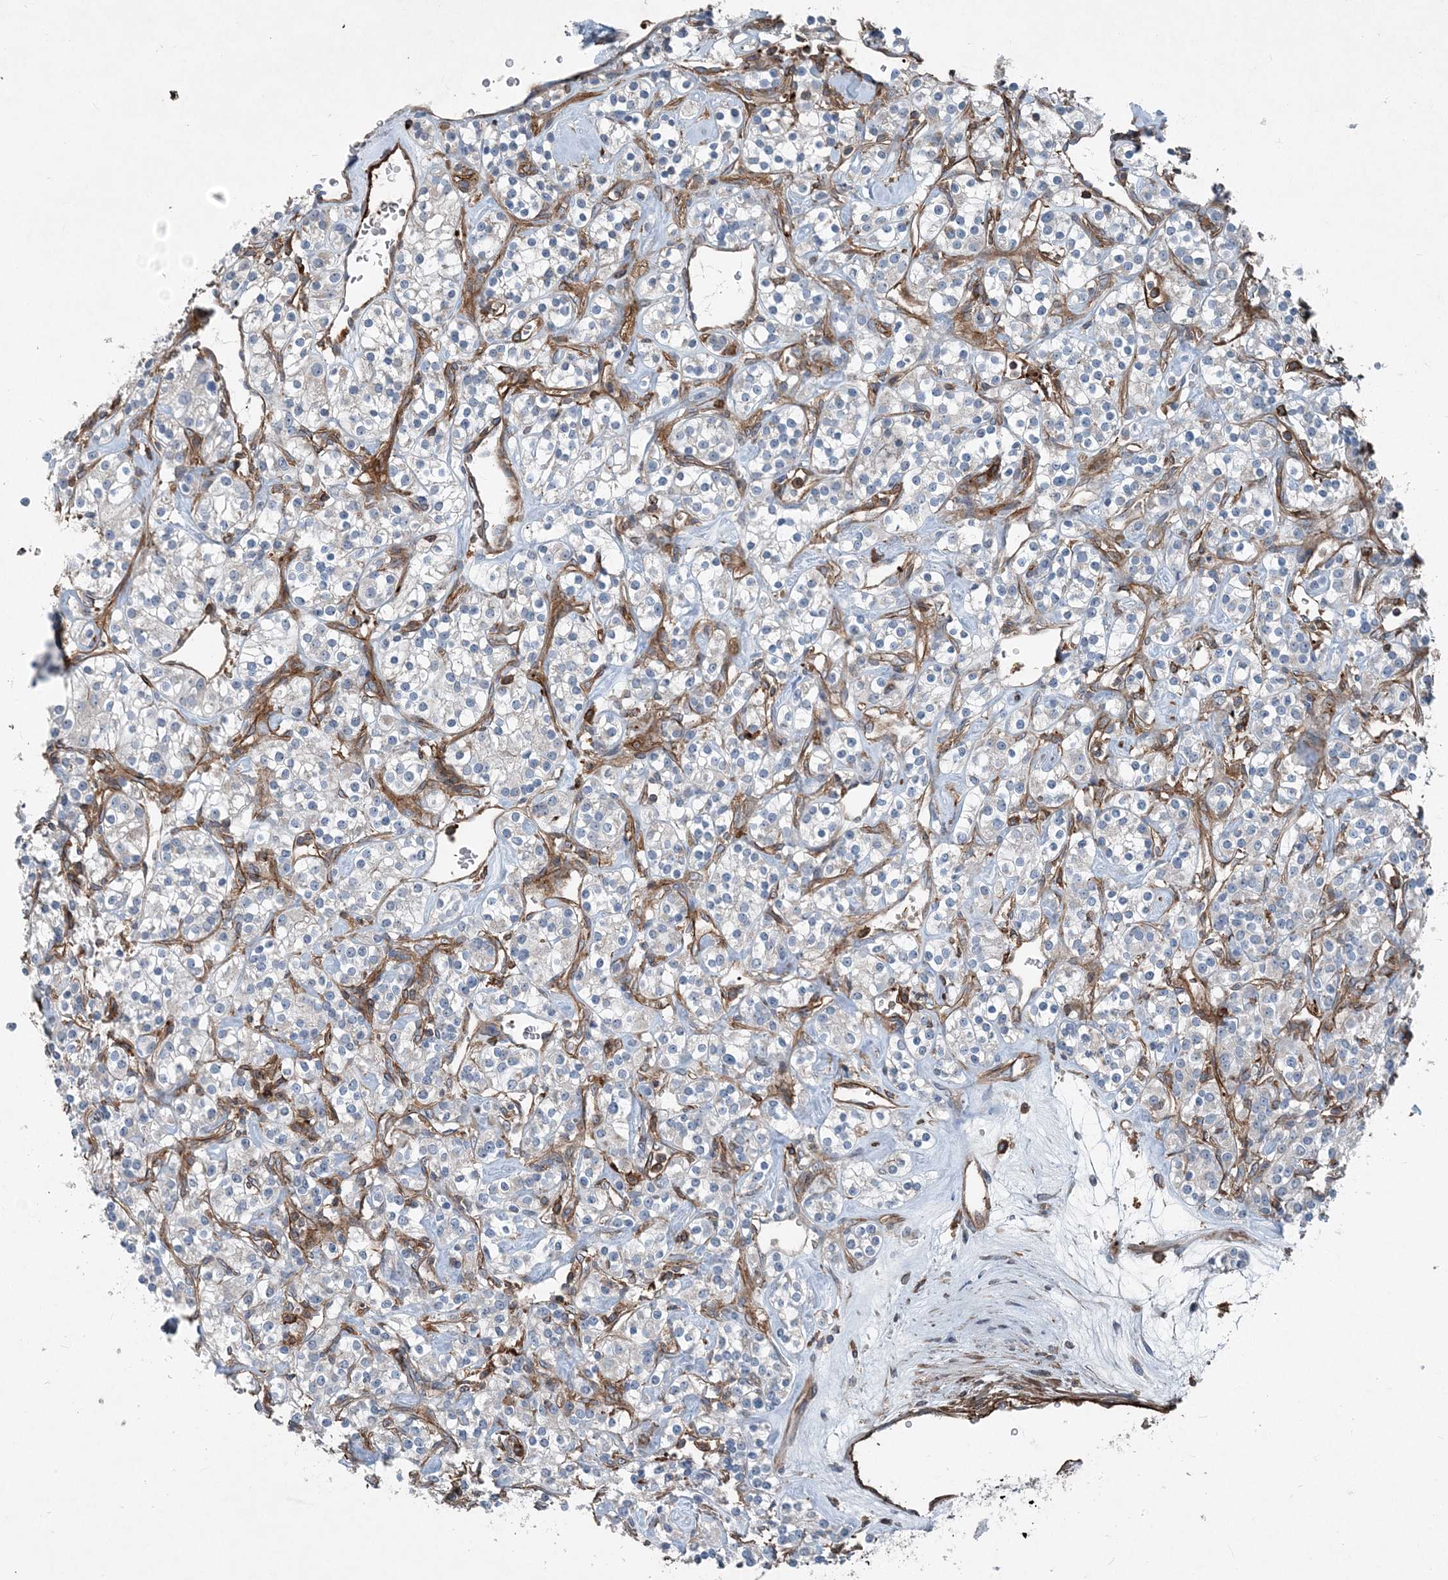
{"staining": {"intensity": "negative", "quantity": "none", "location": "none"}, "tissue": "renal cancer", "cell_type": "Tumor cells", "image_type": "cancer", "snomed": [{"axis": "morphology", "description": "Adenocarcinoma, NOS"}, {"axis": "topography", "description": "Kidney"}], "caption": "Immunohistochemistry histopathology image of human renal adenocarcinoma stained for a protein (brown), which shows no positivity in tumor cells.", "gene": "DGUOK", "patient": {"sex": "male", "age": 77}}